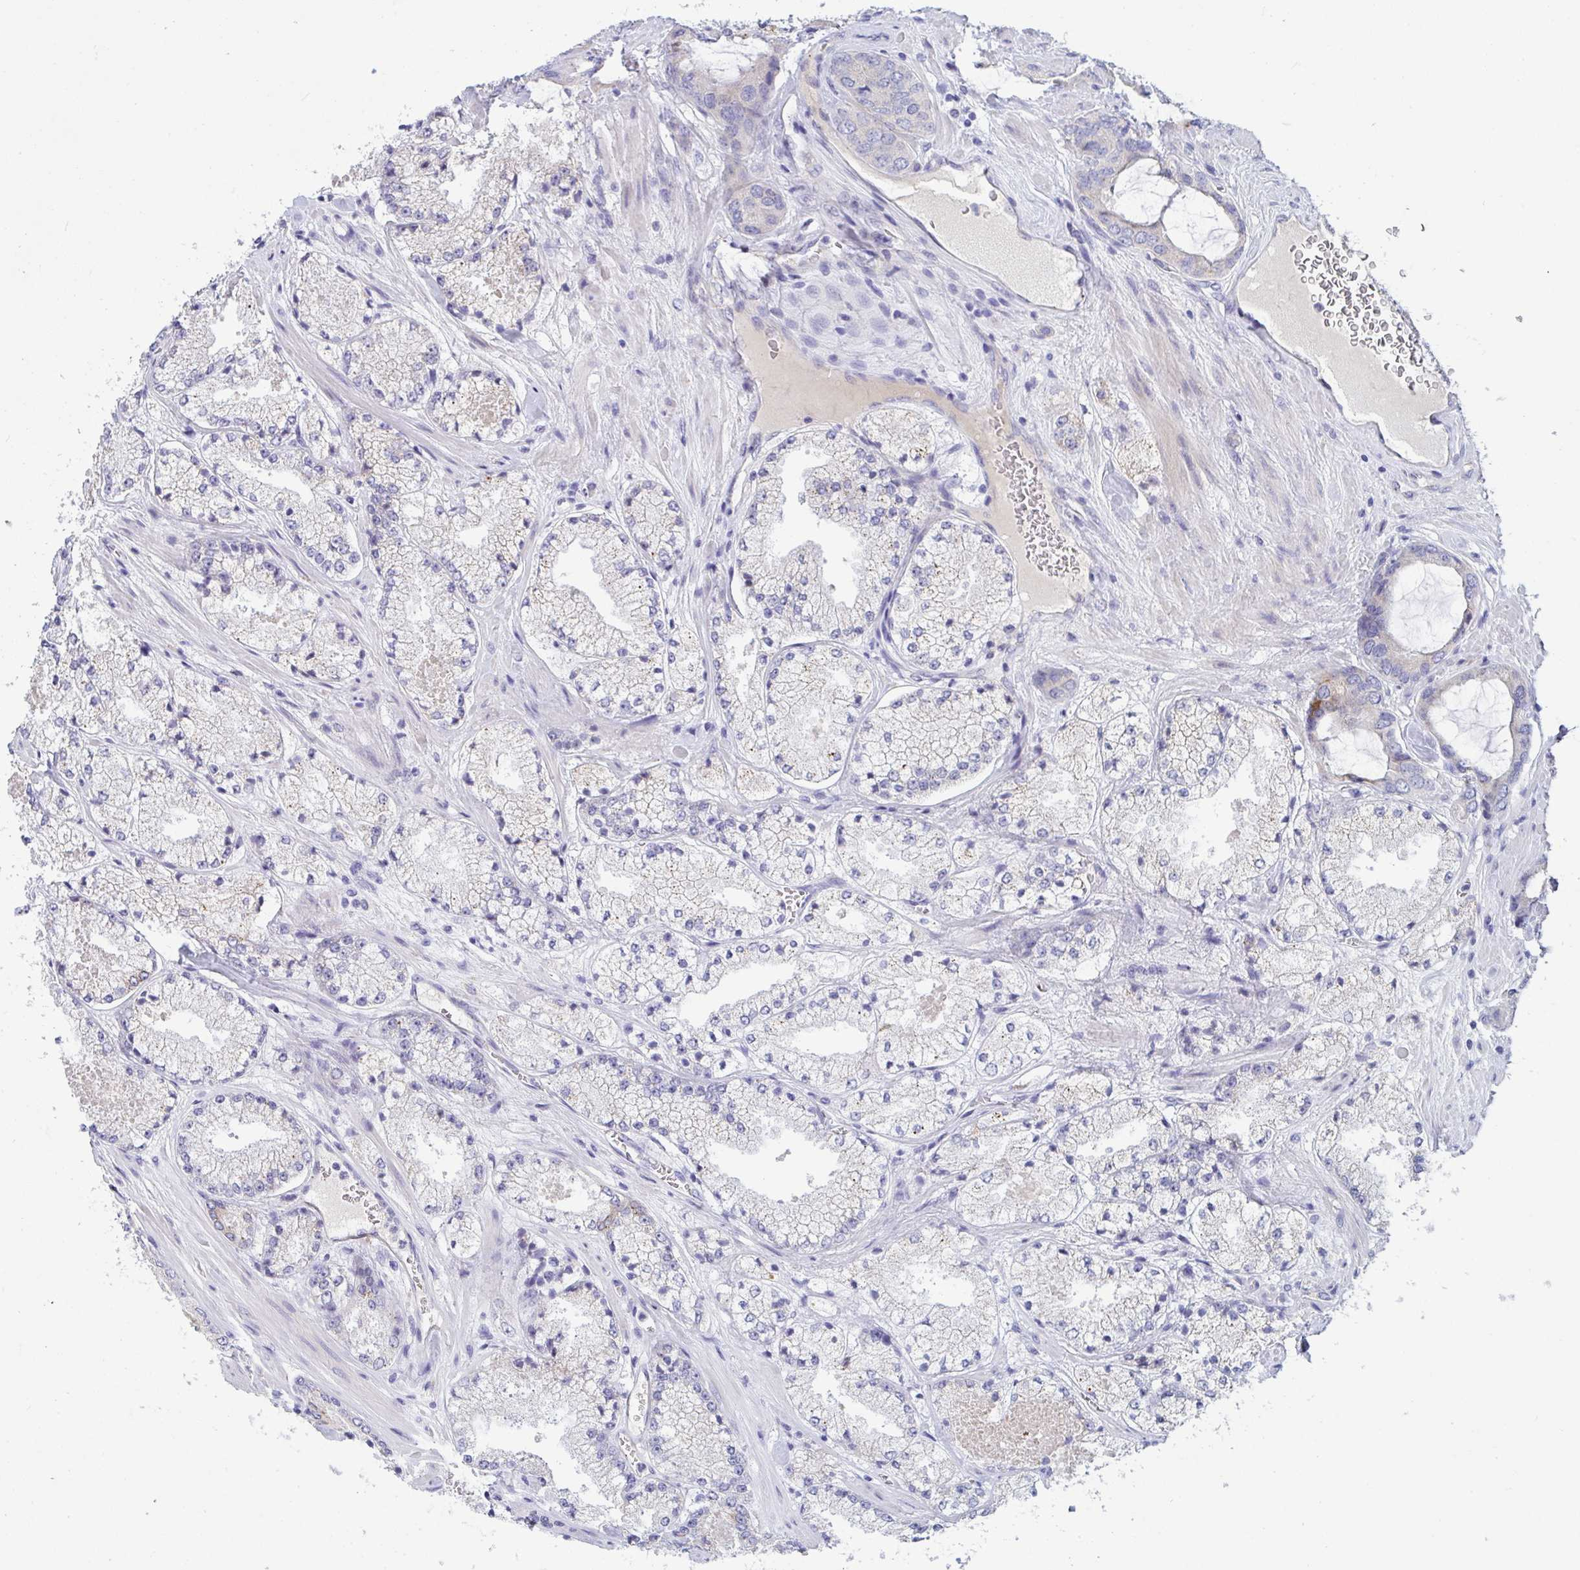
{"staining": {"intensity": "negative", "quantity": "none", "location": "none"}, "tissue": "prostate cancer", "cell_type": "Tumor cells", "image_type": "cancer", "snomed": [{"axis": "morphology", "description": "Adenocarcinoma, High grade"}, {"axis": "topography", "description": "Prostate"}], "caption": "IHC of prostate adenocarcinoma (high-grade) displays no staining in tumor cells. (Stains: DAB (3,3'-diaminobenzidine) immunohistochemistry (IHC) with hematoxylin counter stain, Microscopy: brightfield microscopy at high magnification).", "gene": "TAS2R38", "patient": {"sex": "male", "age": 63}}